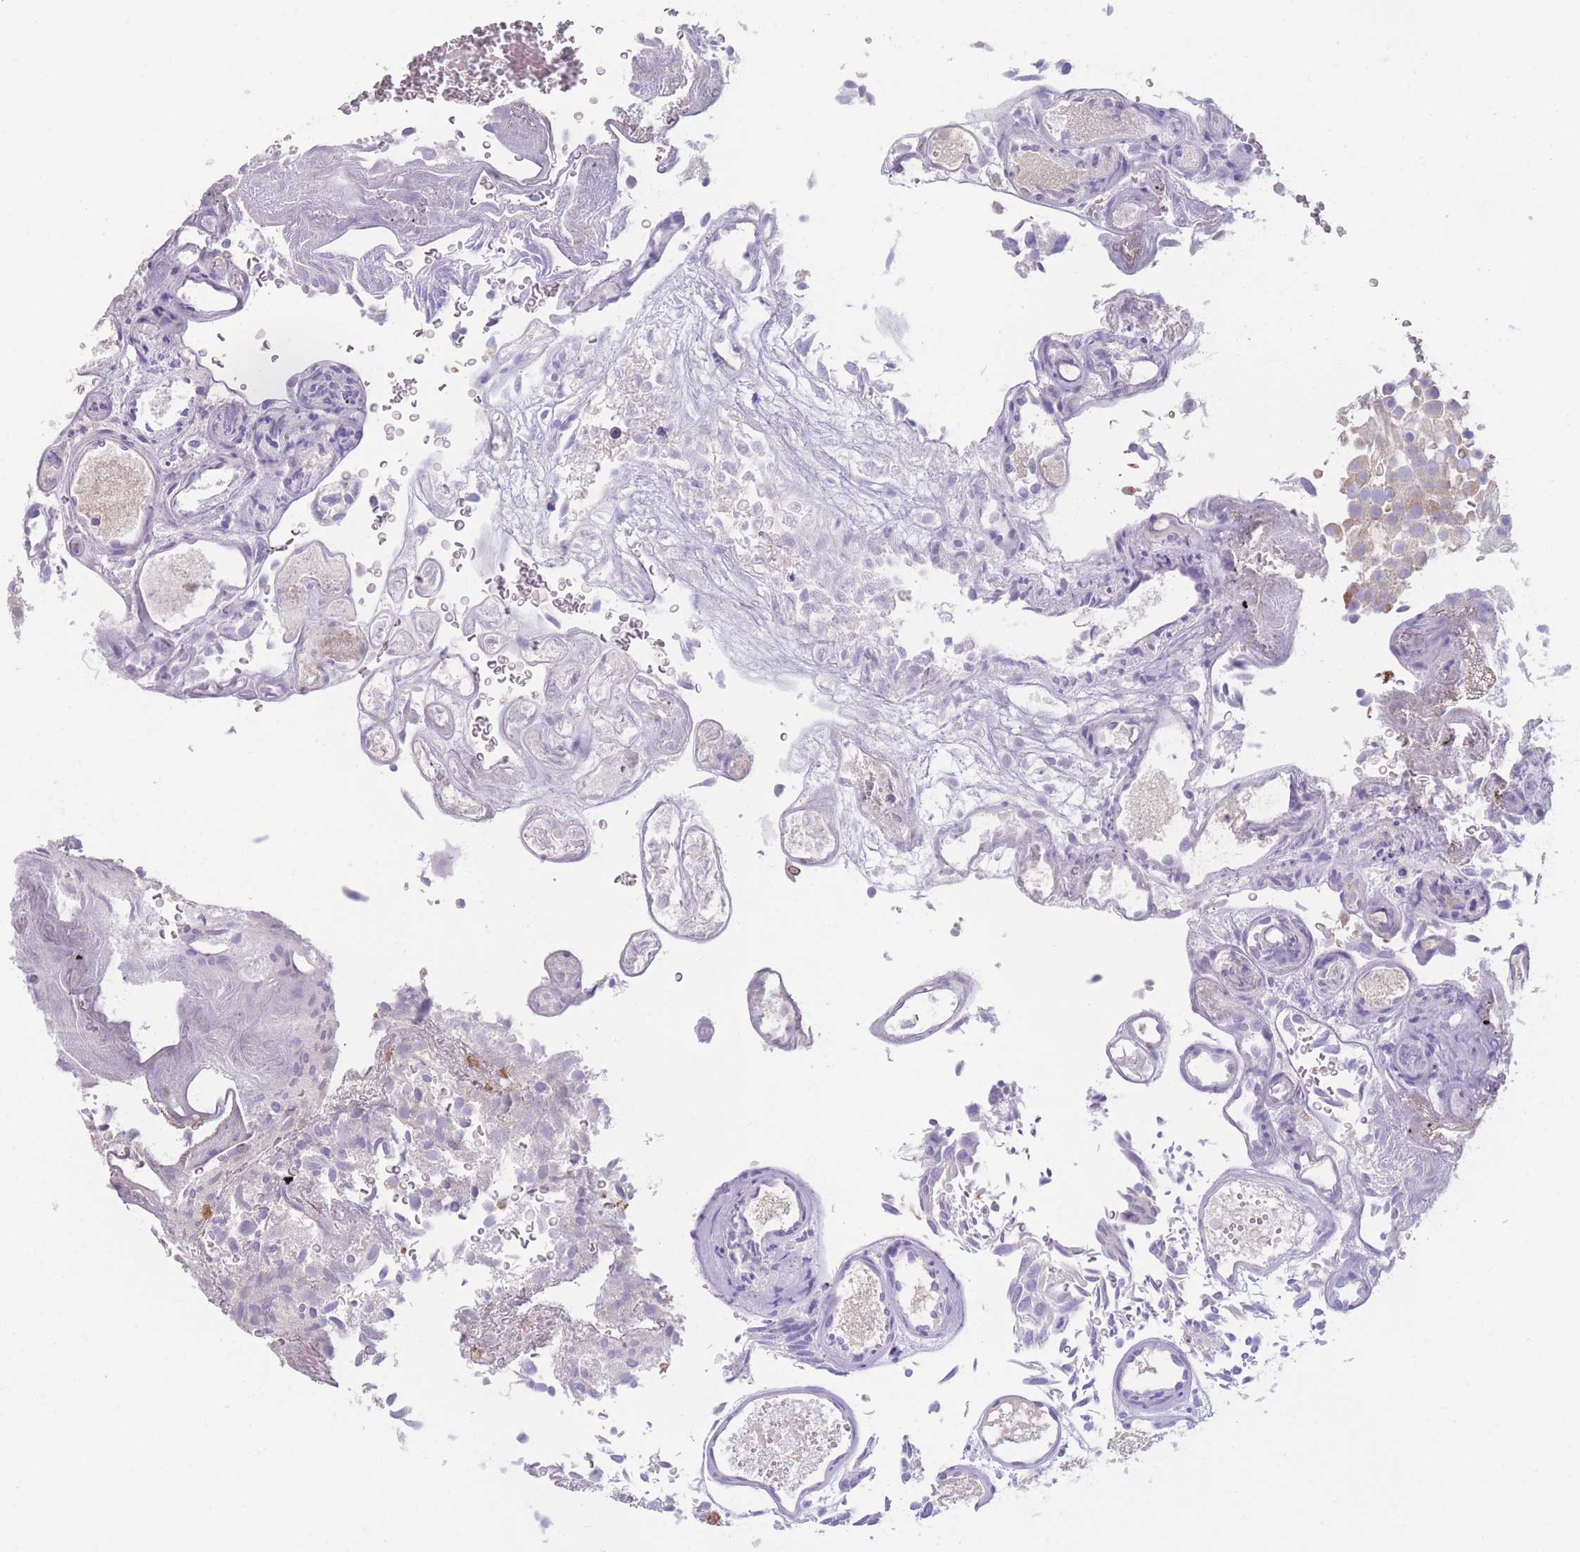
{"staining": {"intensity": "negative", "quantity": "none", "location": "none"}, "tissue": "urothelial cancer", "cell_type": "Tumor cells", "image_type": "cancer", "snomed": [{"axis": "morphology", "description": "Urothelial carcinoma, Low grade"}, {"axis": "topography", "description": "Urinary bladder"}], "caption": "Micrograph shows no significant protein staining in tumor cells of urothelial cancer. Nuclei are stained in blue.", "gene": "ST3GAL4", "patient": {"sex": "male", "age": 78}}